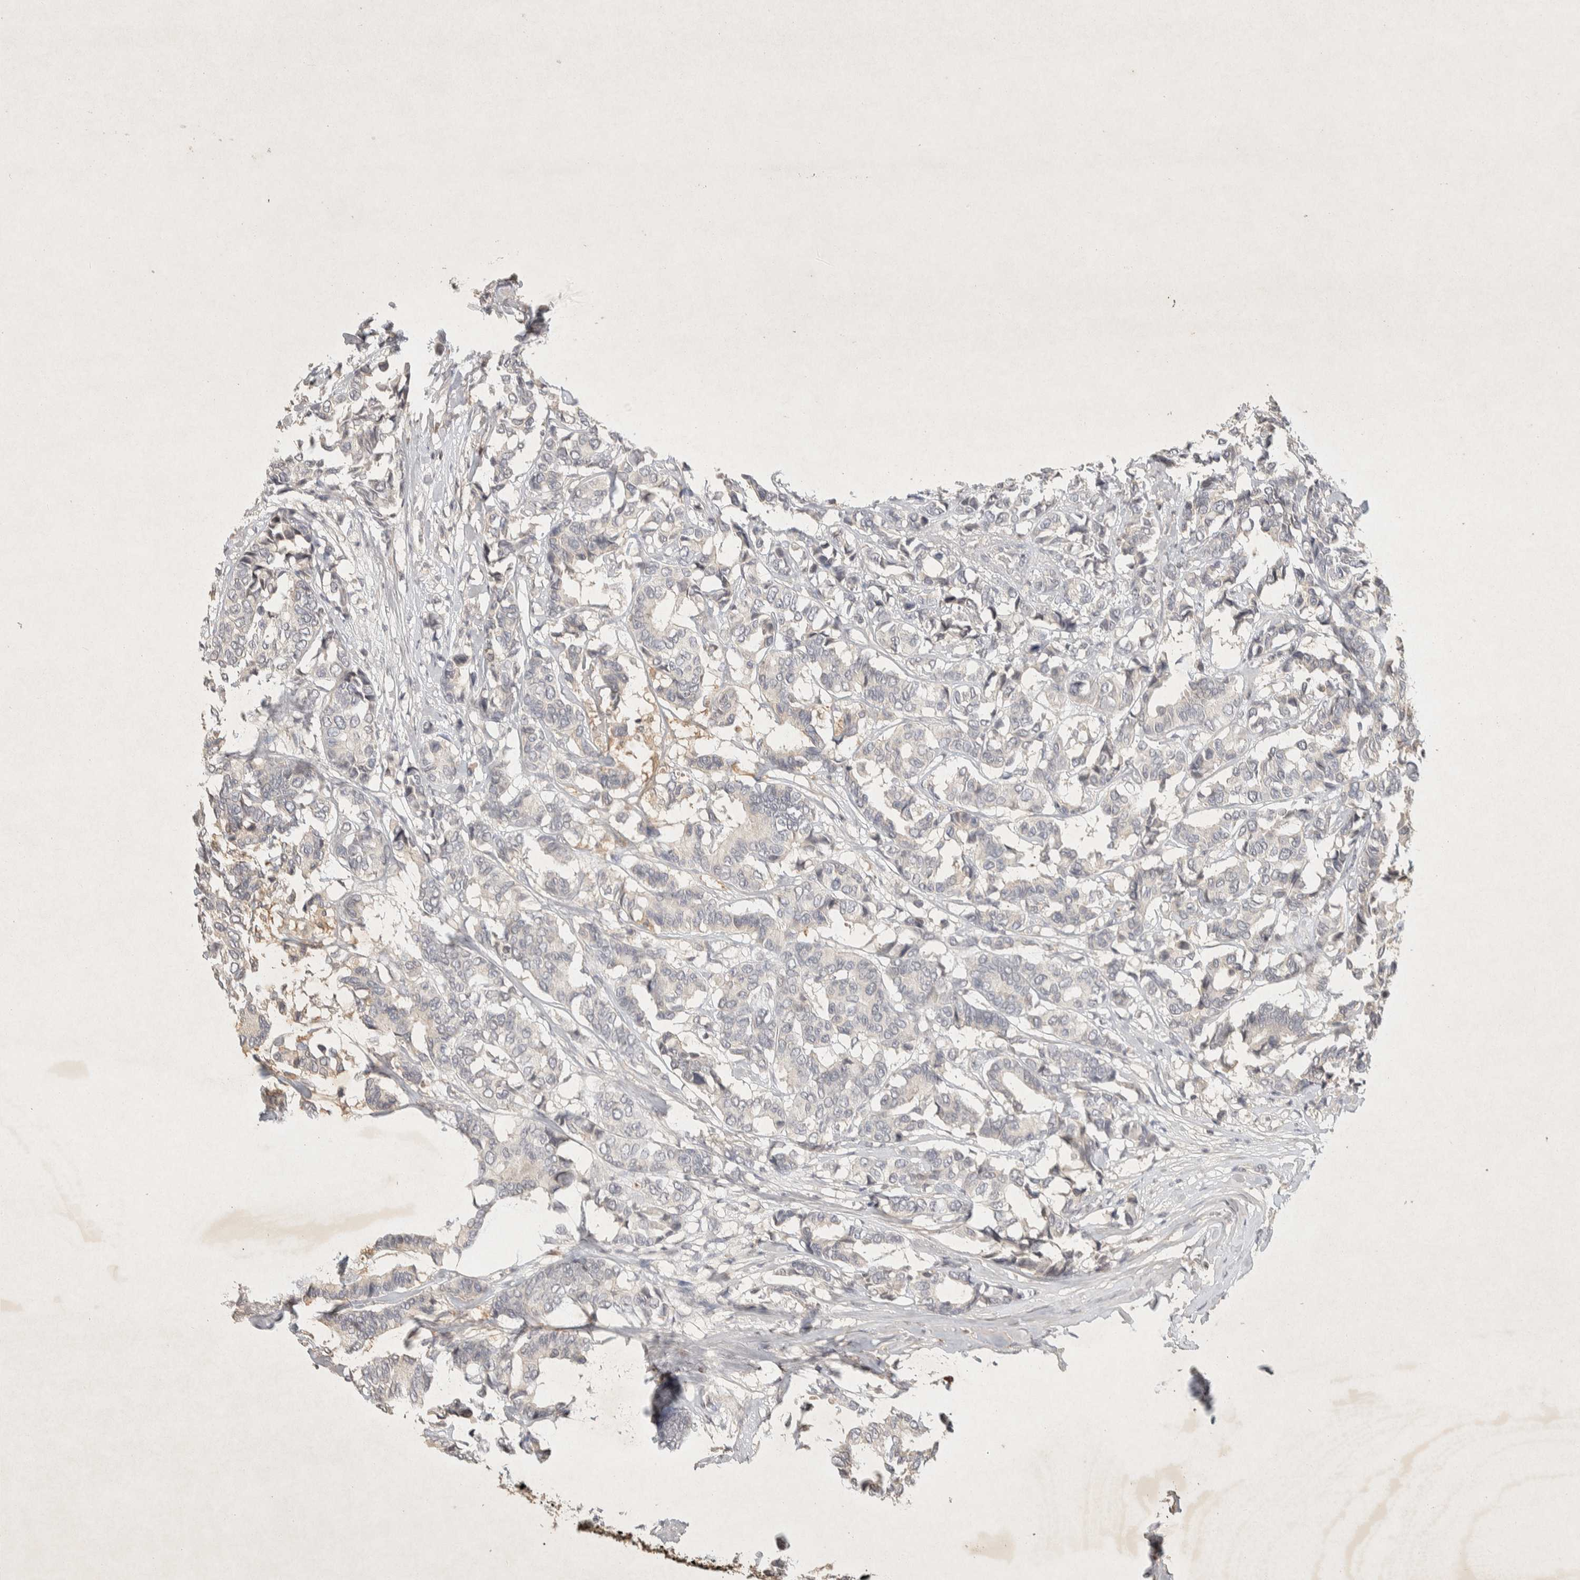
{"staining": {"intensity": "negative", "quantity": "none", "location": "none"}, "tissue": "breast cancer", "cell_type": "Tumor cells", "image_type": "cancer", "snomed": [{"axis": "morphology", "description": "Duct carcinoma"}, {"axis": "topography", "description": "Breast"}], "caption": "This image is of breast intraductal carcinoma stained with immunohistochemistry (IHC) to label a protein in brown with the nuclei are counter-stained blue. There is no staining in tumor cells. (Brightfield microscopy of DAB immunohistochemistry (IHC) at high magnification).", "gene": "RAC2", "patient": {"sex": "female", "age": 87}}